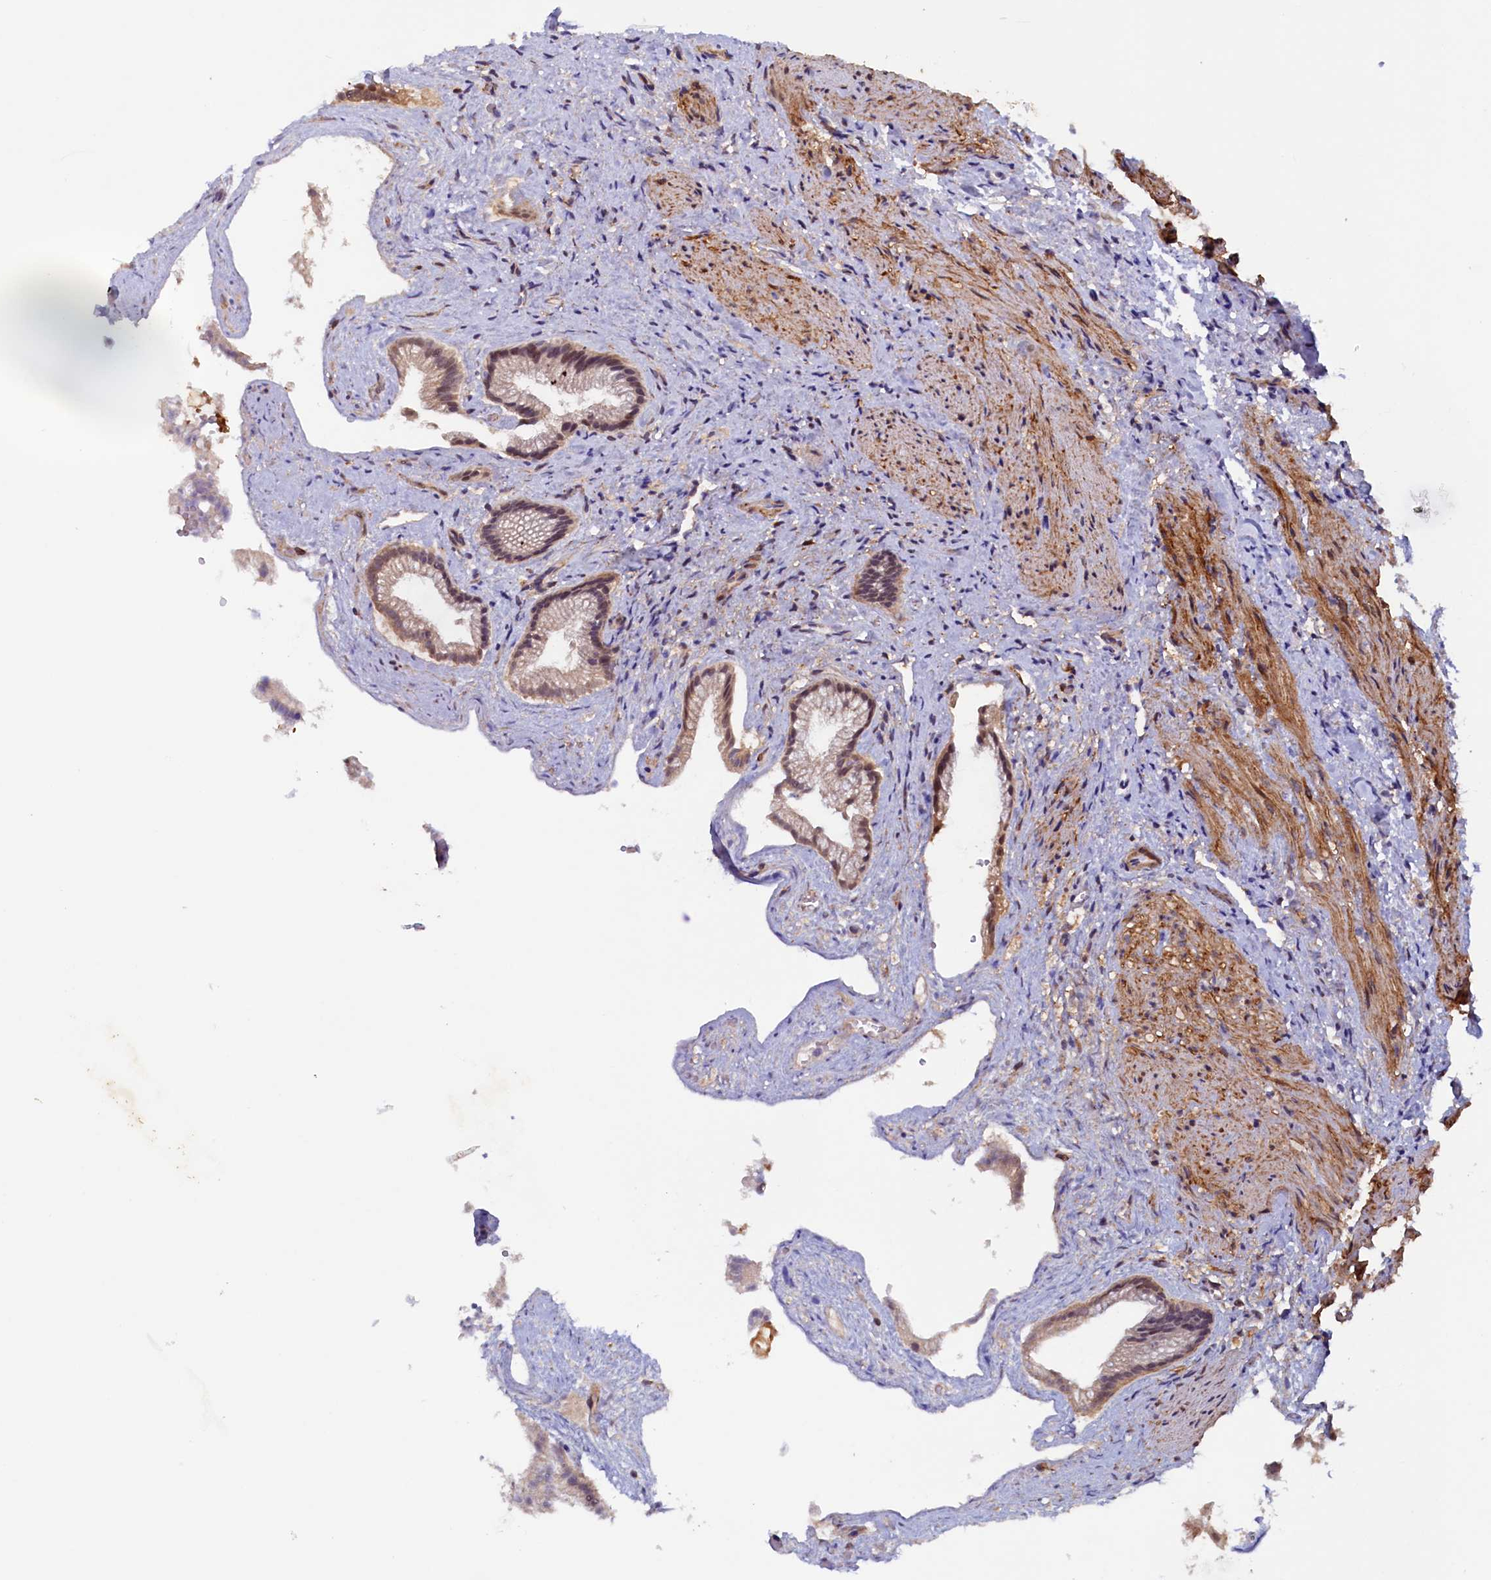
{"staining": {"intensity": "moderate", "quantity": "25%-75%", "location": "cytoplasmic/membranous,nuclear"}, "tissue": "gallbladder", "cell_type": "Glandular cells", "image_type": "normal", "snomed": [{"axis": "morphology", "description": "Normal tissue, NOS"}, {"axis": "morphology", "description": "Inflammation, NOS"}, {"axis": "topography", "description": "Gallbladder"}], "caption": "Gallbladder stained for a protein reveals moderate cytoplasmic/membranous,nuclear positivity in glandular cells.", "gene": "PACSIN3", "patient": {"sex": "male", "age": 51}}